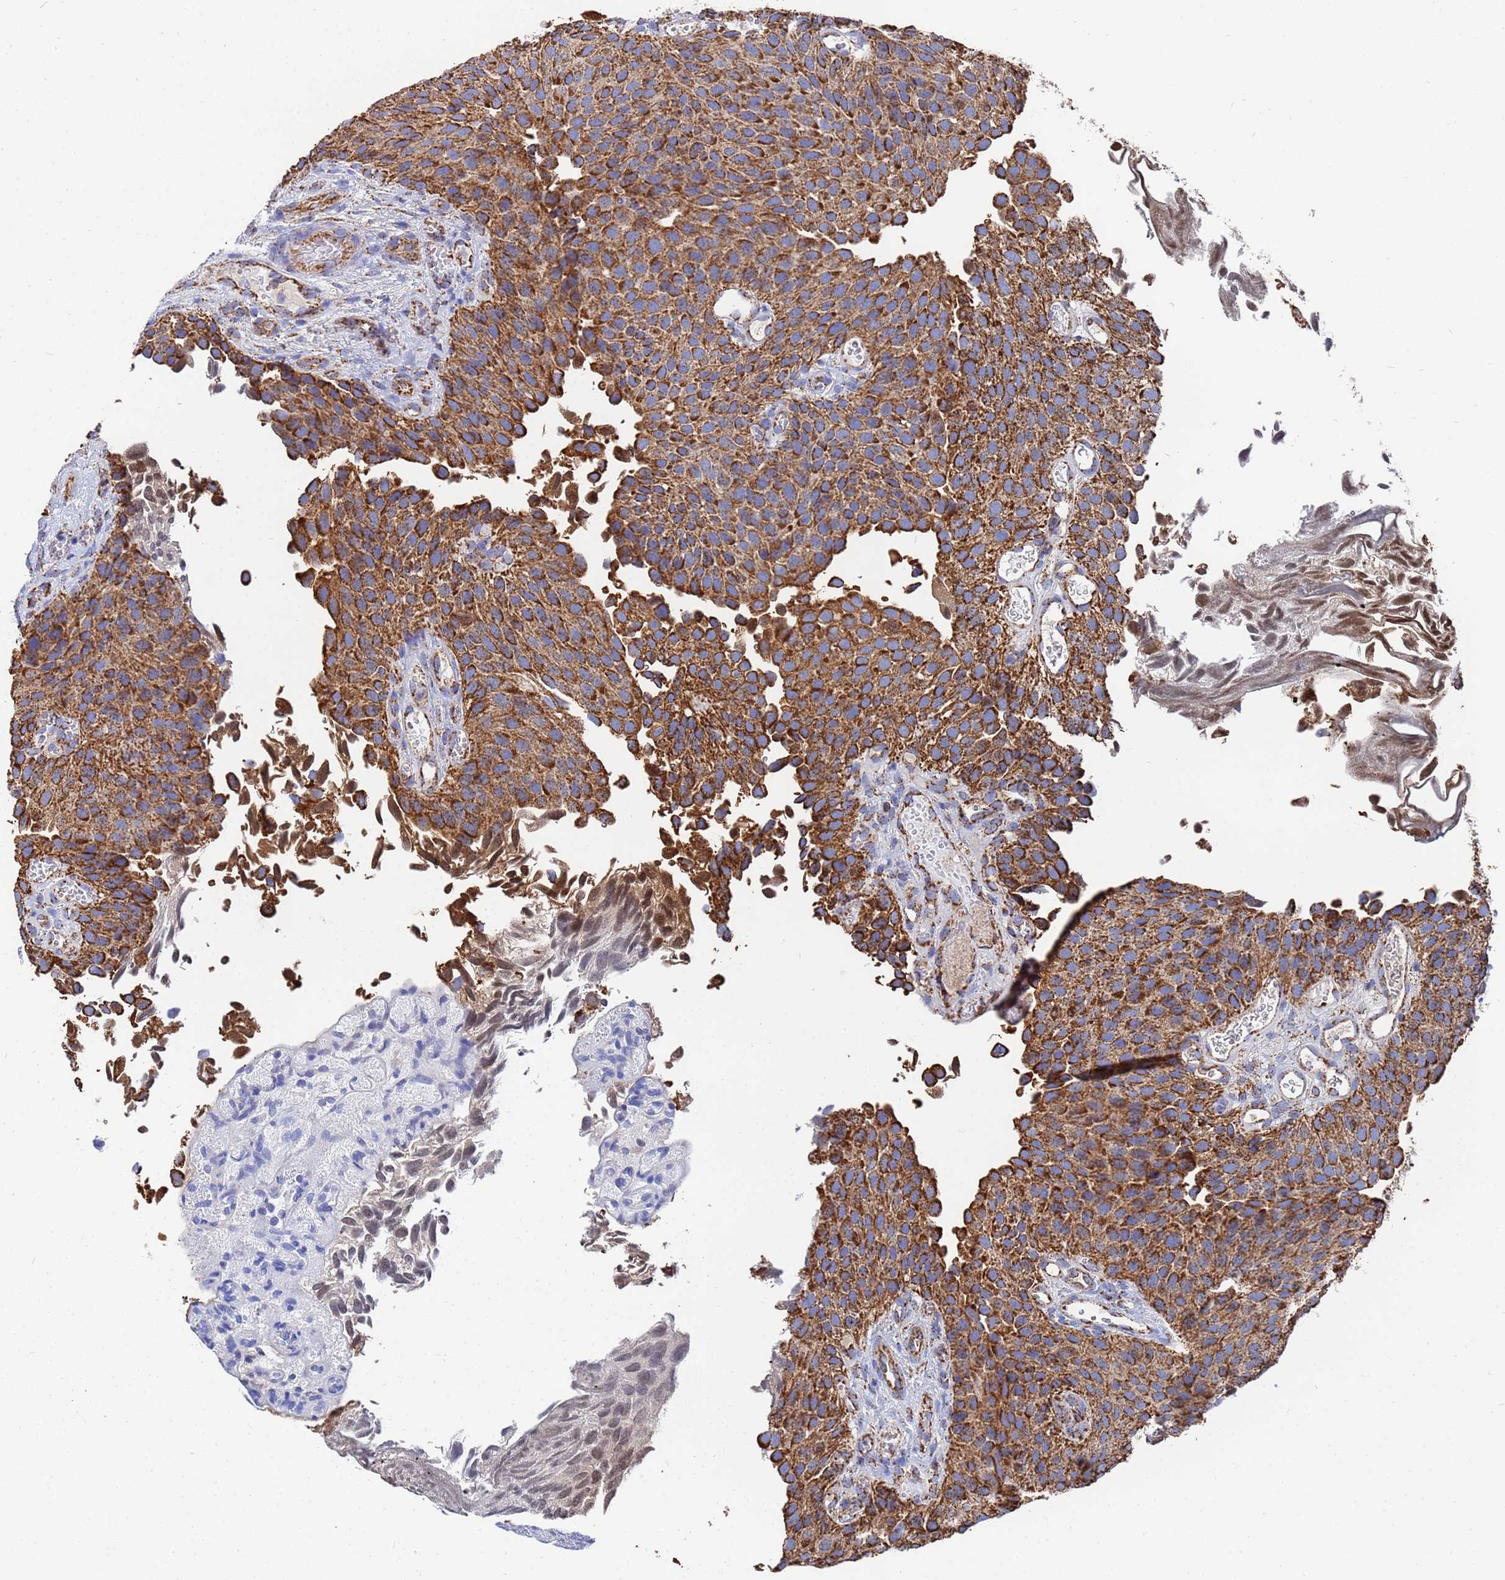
{"staining": {"intensity": "strong", "quantity": ">75%", "location": "cytoplasmic/membranous"}, "tissue": "urothelial cancer", "cell_type": "Tumor cells", "image_type": "cancer", "snomed": [{"axis": "morphology", "description": "Urothelial carcinoma, Low grade"}, {"axis": "topography", "description": "Urinary bladder"}], "caption": "IHC of urothelial carcinoma (low-grade) displays high levels of strong cytoplasmic/membranous positivity in approximately >75% of tumor cells.", "gene": "GLUD1", "patient": {"sex": "male", "age": 89}}